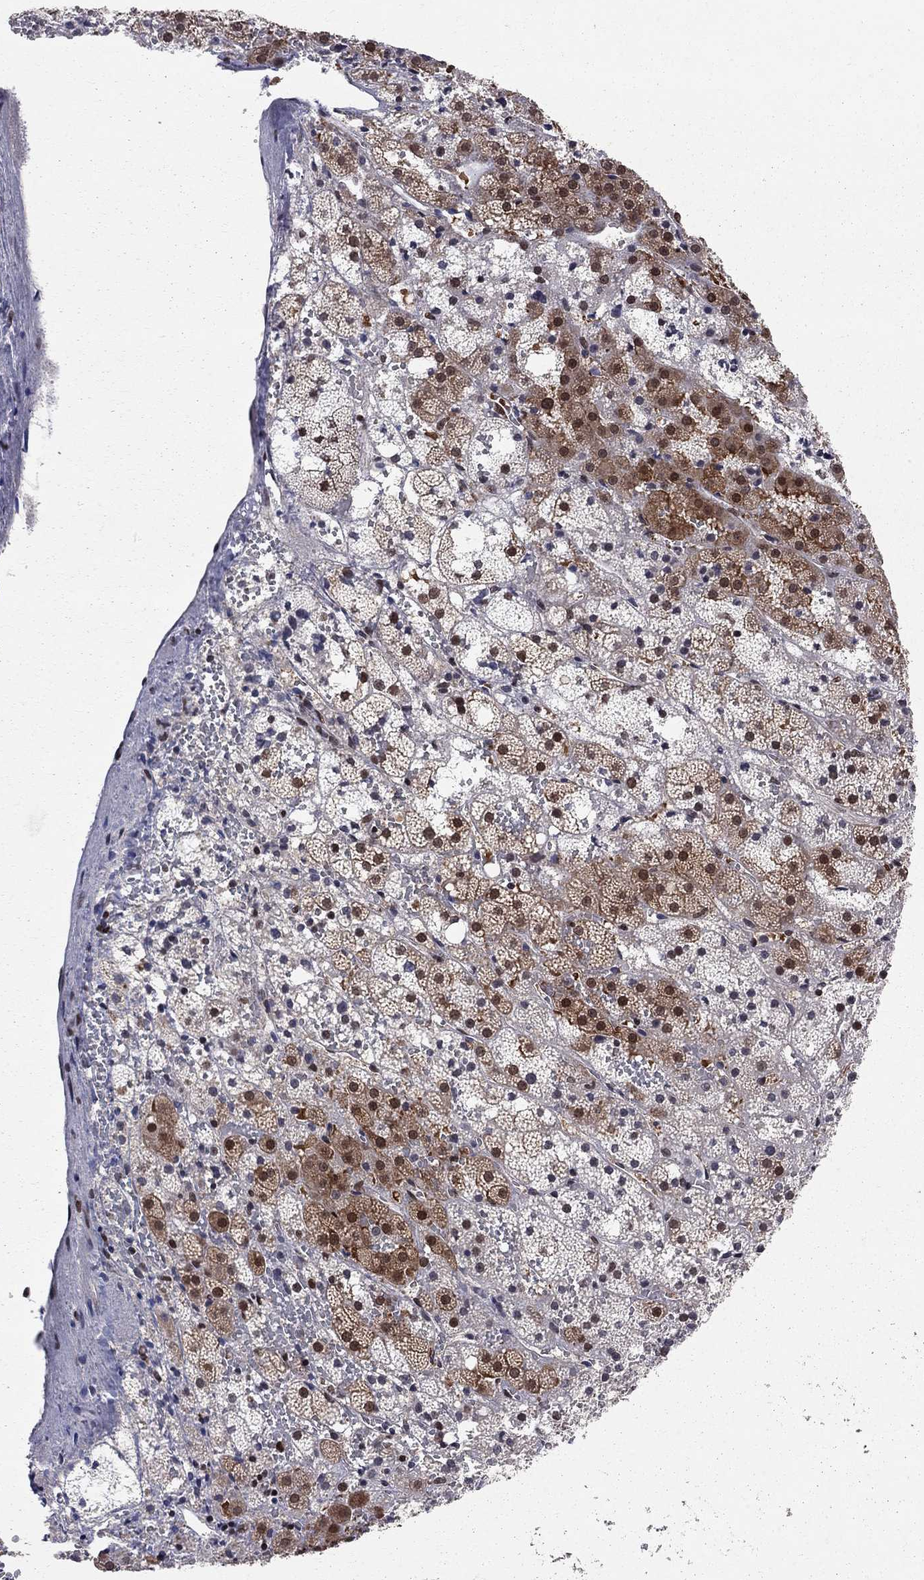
{"staining": {"intensity": "strong", "quantity": "25%-75%", "location": "cytoplasmic/membranous,nuclear"}, "tissue": "adrenal gland", "cell_type": "Glandular cells", "image_type": "normal", "snomed": [{"axis": "morphology", "description": "Normal tissue, NOS"}, {"axis": "topography", "description": "Adrenal gland"}], "caption": "This histopathology image reveals normal adrenal gland stained with IHC to label a protein in brown. The cytoplasmic/membranous,nuclear of glandular cells show strong positivity for the protein. Nuclei are counter-stained blue.", "gene": "SAP30L", "patient": {"sex": "male", "age": 53}}